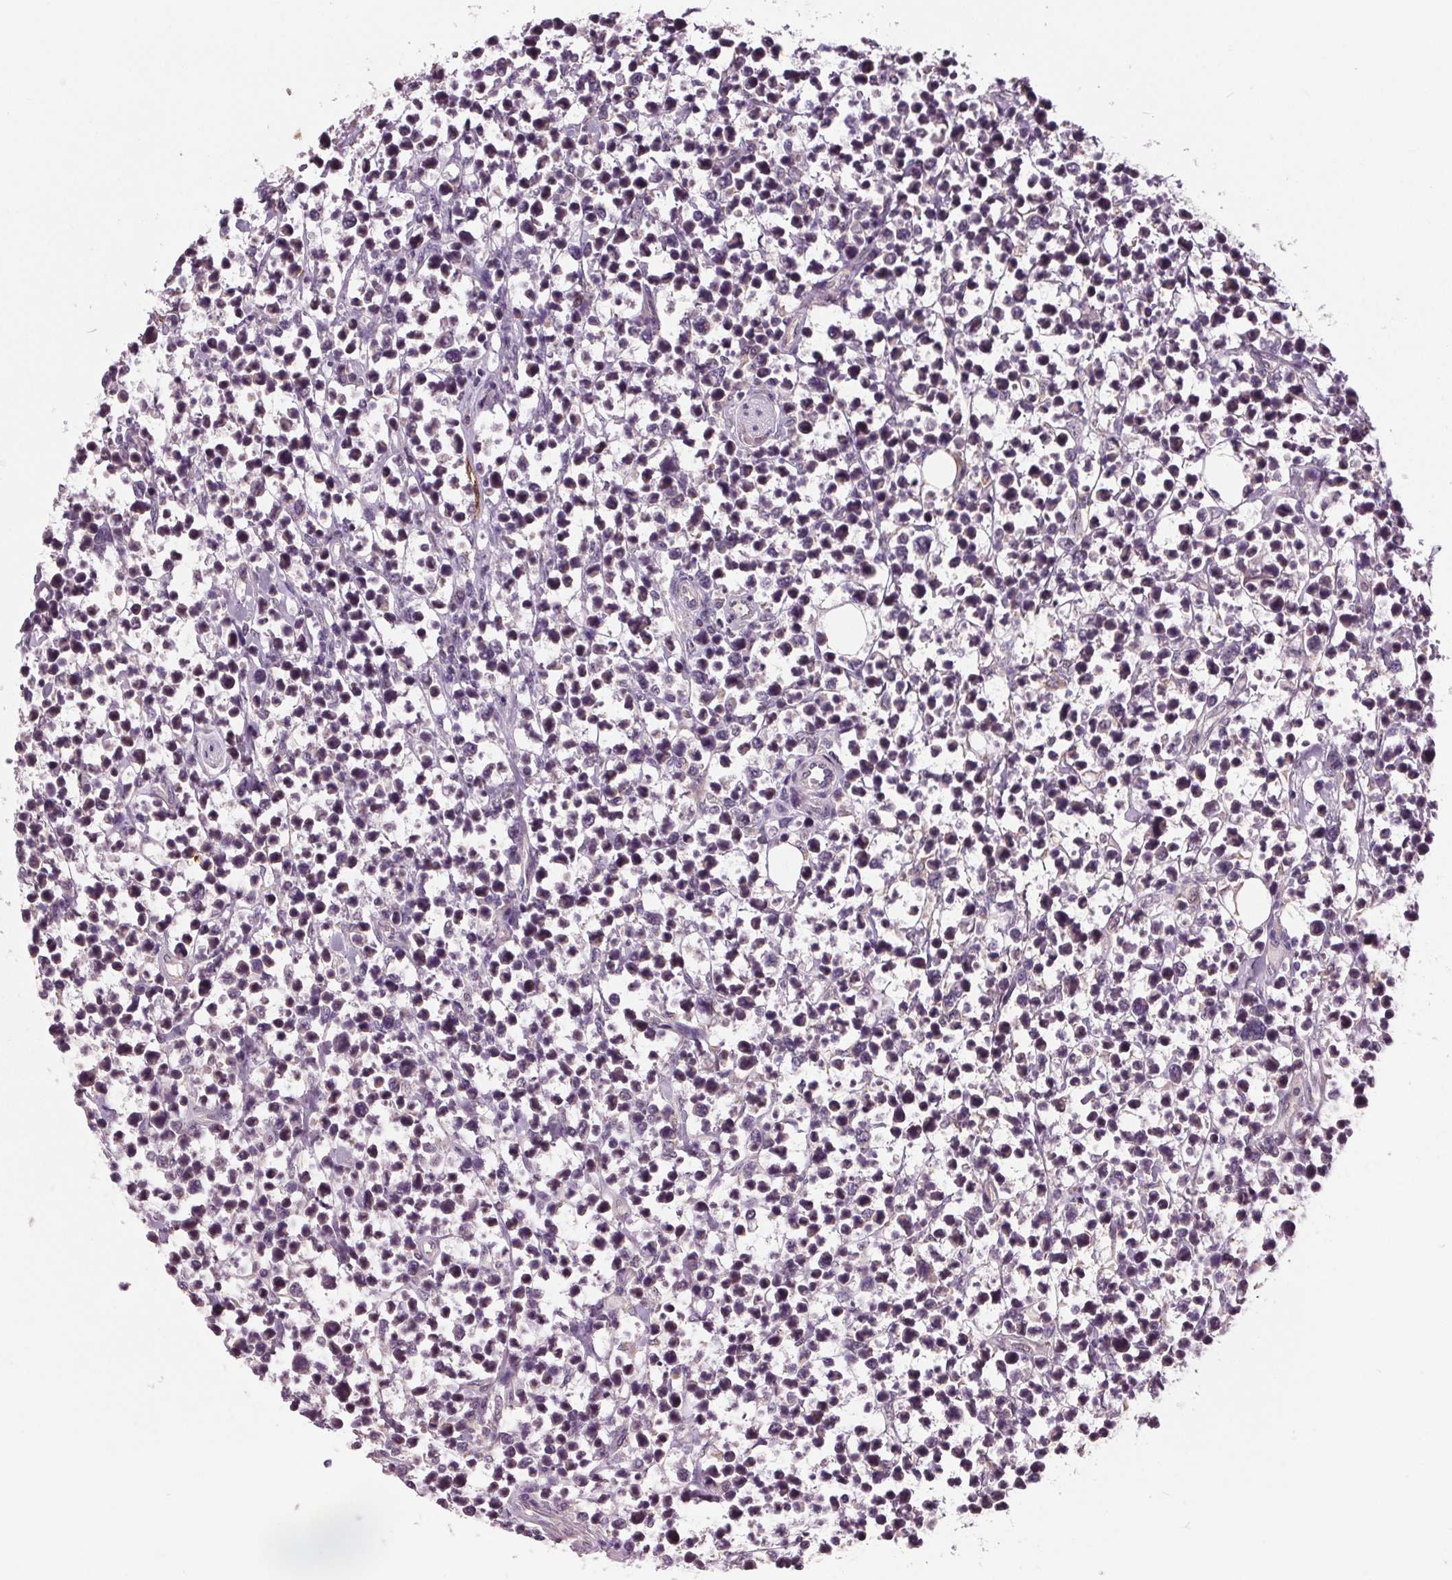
{"staining": {"intensity": "negative", "quantity": "none", "location": "none"}, "tissue": "lymphoma", "cell_type": "Tumor cells", "image_type": "cancer", "snomed": [{"axis": "morphology", "description": "Malignant lymphoma, non-Hodgkin's type, High grade"}, {"axis": "topography", "description": "Soft tissue"}], "caption": "This histopathology image is of high-grade malignant lymphoma, non-Hodgkin's type stained with immunohistochemistry (IHC) to label a protein in brown with the nuclei are counter-stained blue. There is no staining in tumor cells.", "gene": "MAPK8", "patient": {"sex": "female", "age": 56}}